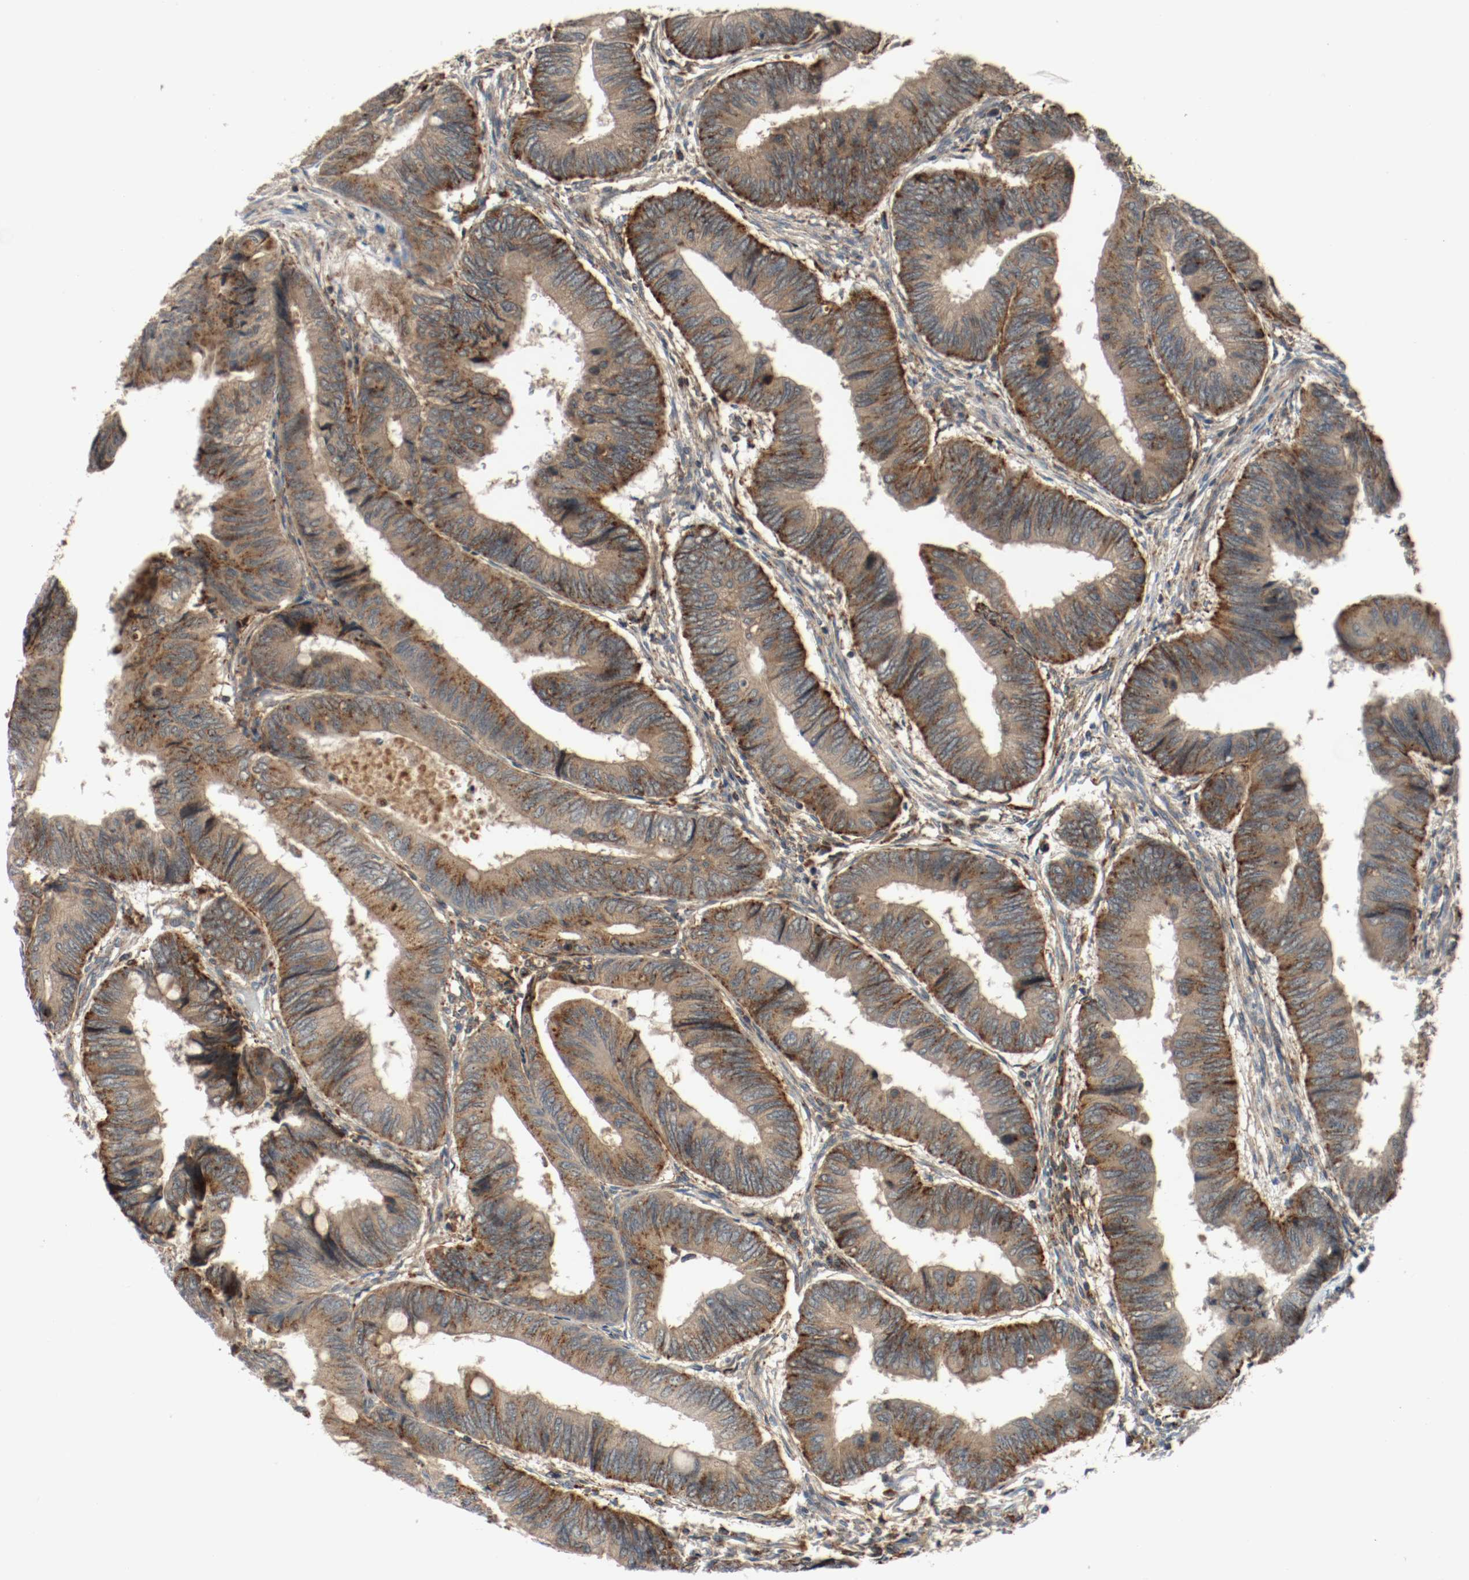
{"staining": {"intensity": "moderate", "quantity": ">75%", "location": "cytoplasmic/membranous"}, "tissue": "colorectal cancer", "cell_type": "Tumor cells", "image_type": "cancer", "snomed": [{"axis": "morphology", "description": "Normal tissue, NOS"}, {"axis": "morphology", "description": "Adenocarcinoma, NOS"}, {"axis": "topography", "description": "Rectum"}, {"axis": "topography", "description": "Peripheral nerve tissue"}], "caption": "Immunohistochemical staining of human colorectal cancer demonstrates medium levels of moderate cytoplasmic/membranous expression in approximately >75% of tumor cells. (Stains: DAB (3,3'-diaminobenzidine) in brown, nuclei in blue, Microscopy: brightfield microscopy at high magnification).", "gene": "LAMP2", "patient": {"sex": "male", "age": 92}}